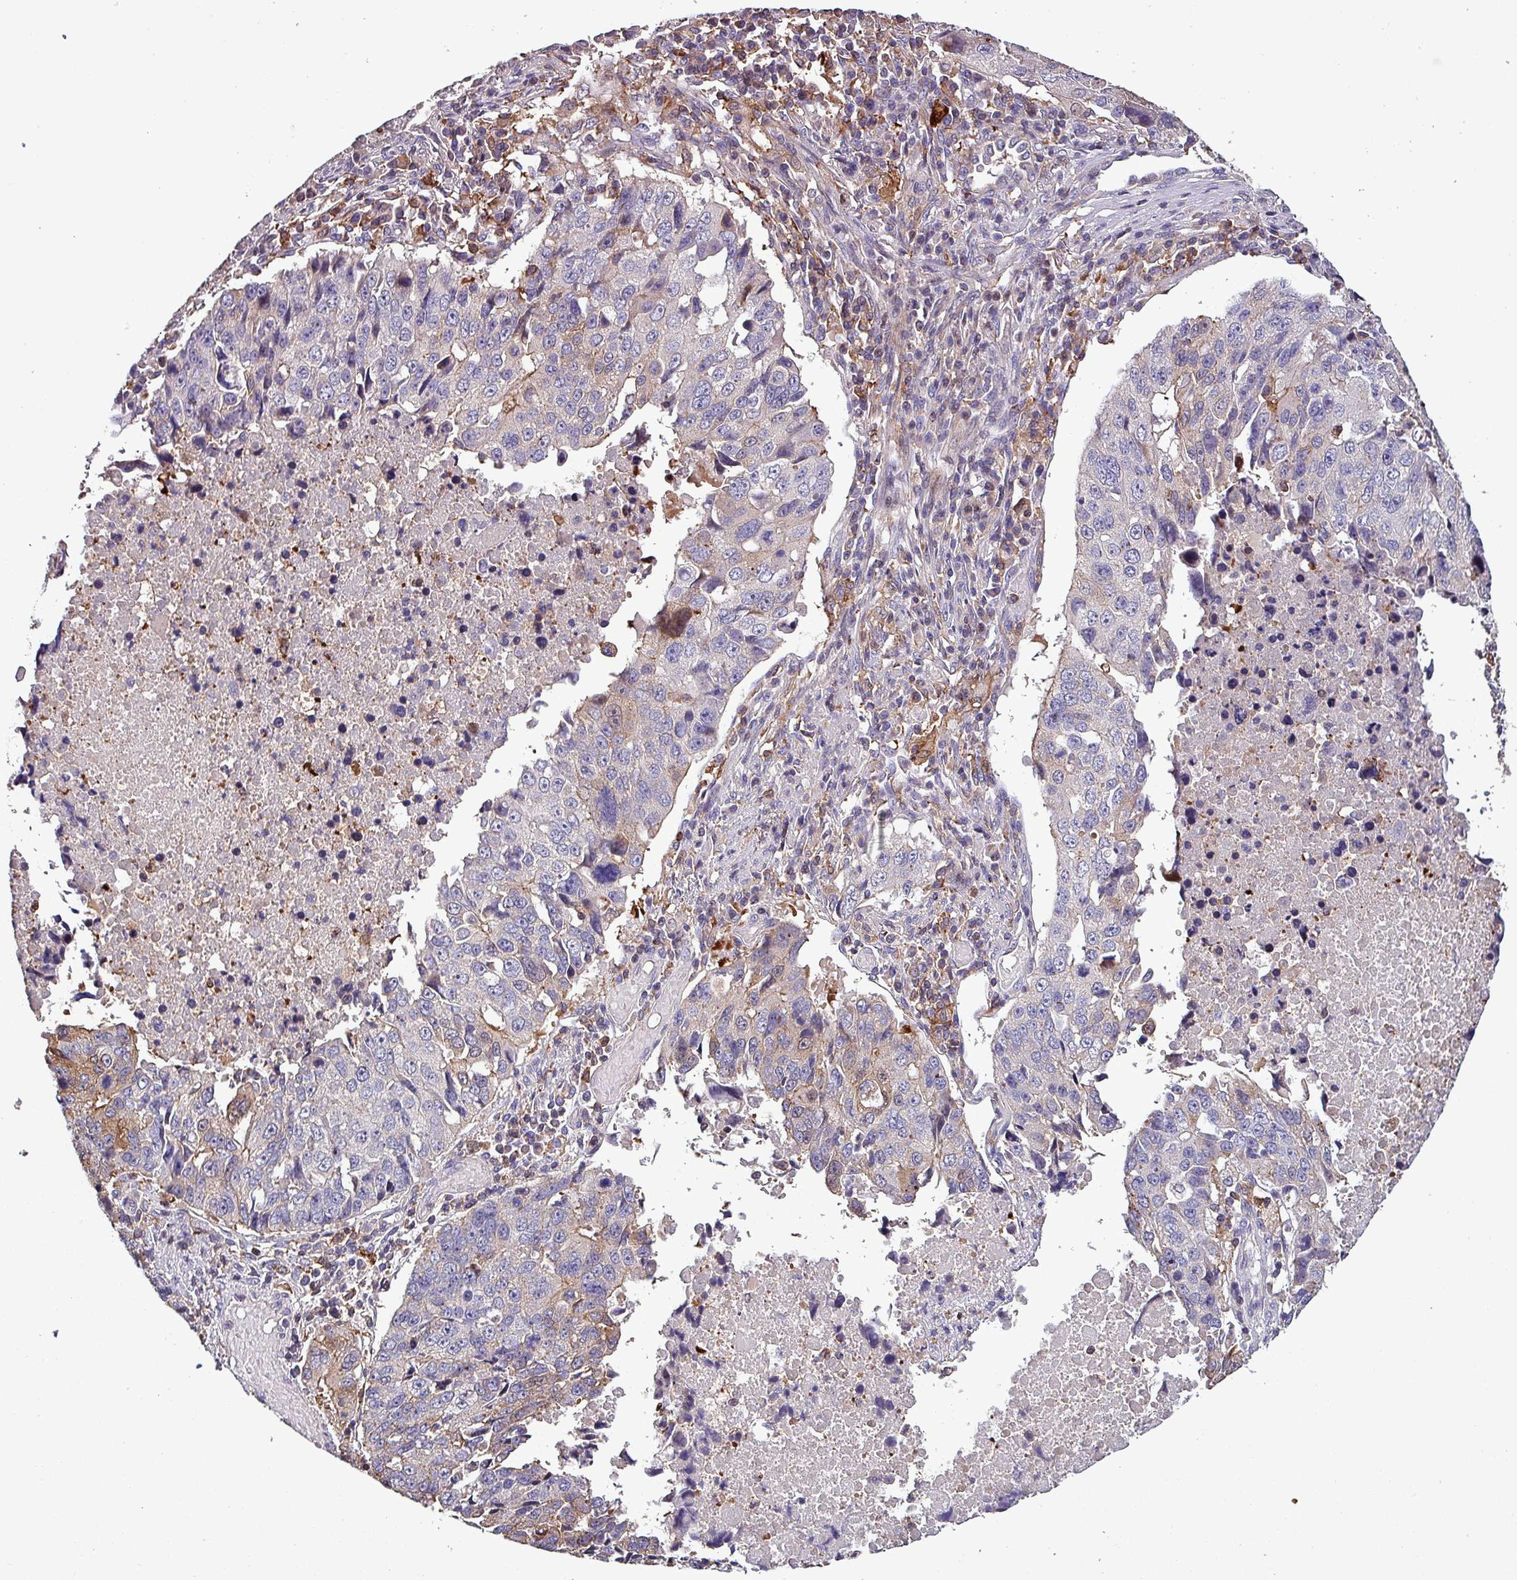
{"staining": {"intensity": "weak", "quantity": "<25%", "location": "cytoplasmic/membranous"}, "tissue": "lung cancer", "cell_type": "Tumor cells", "image_type": "cancer", "snomed": [{"axis": "morphology", "description": "Squamous cell carcinoma, NOS"}, {"axis": "topography", "description": "Lung"}], "caption": "There is no significant positivity in tumor cells of lung cancer (squamous cell carcinoma). Brightfield microscopy of IHC stained with DAB (brown) and hematoxylin (blue), captured at high magnification.", "gene": "SCIN", "patient": {"sex": "female", "age": 66}}